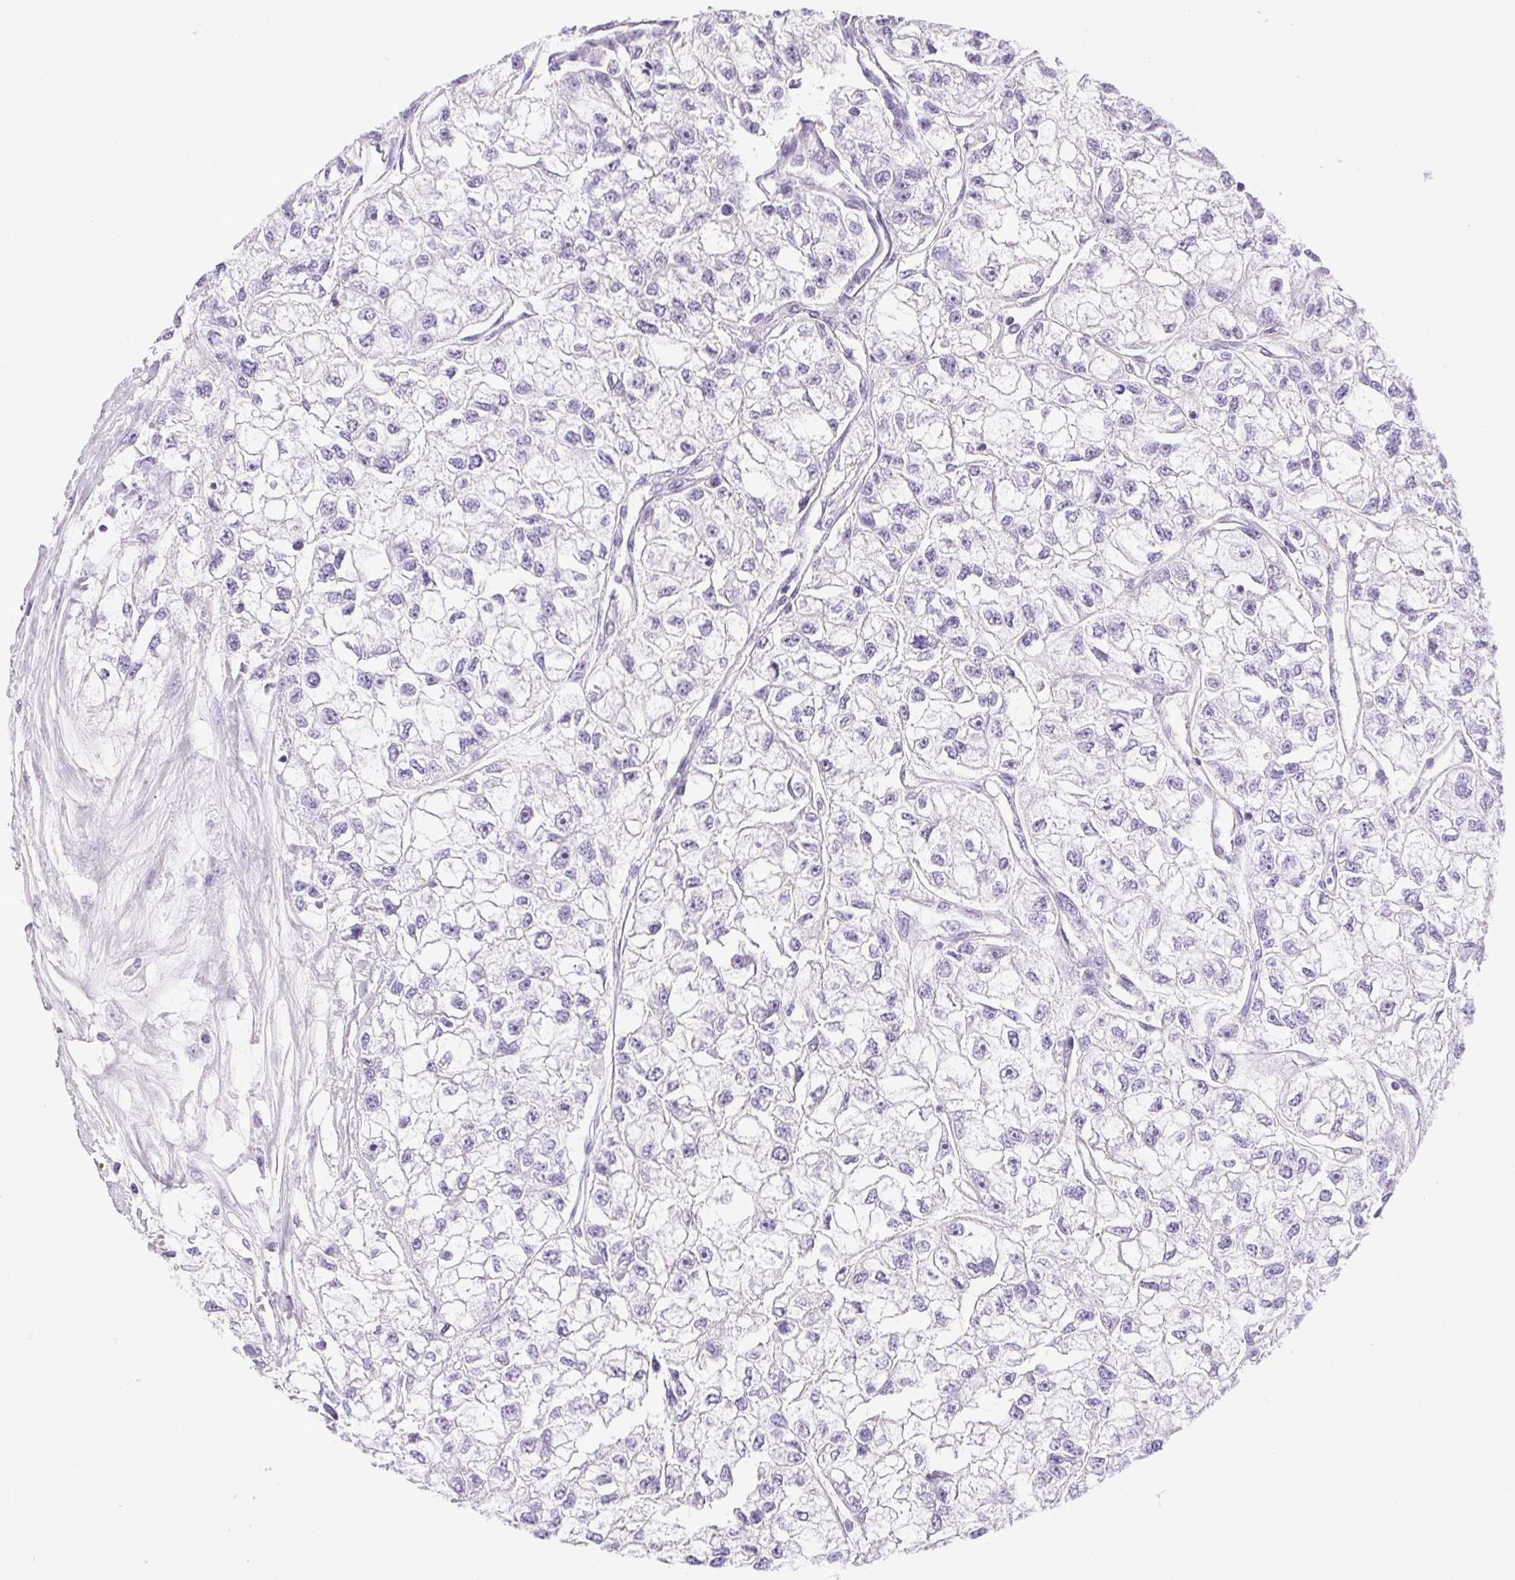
{"staining": {"intensity": "negative", "quantity": "none", "location": "none"}, "tissue": "renal cancer", "cell_type": "Tumor cells", "image_type": "cancer", "snomed": [{"axis": "morphology", "description": "Adenocarcinoma, NOS"}, {"axis": "topography", "description": "Kidney"}], "caption": "Protein analysis of renal adenocarcinoma displays no significant staining in tumor cells.", "gene": "C20orf85", "patient": {"sex": "male", "age": 56}}